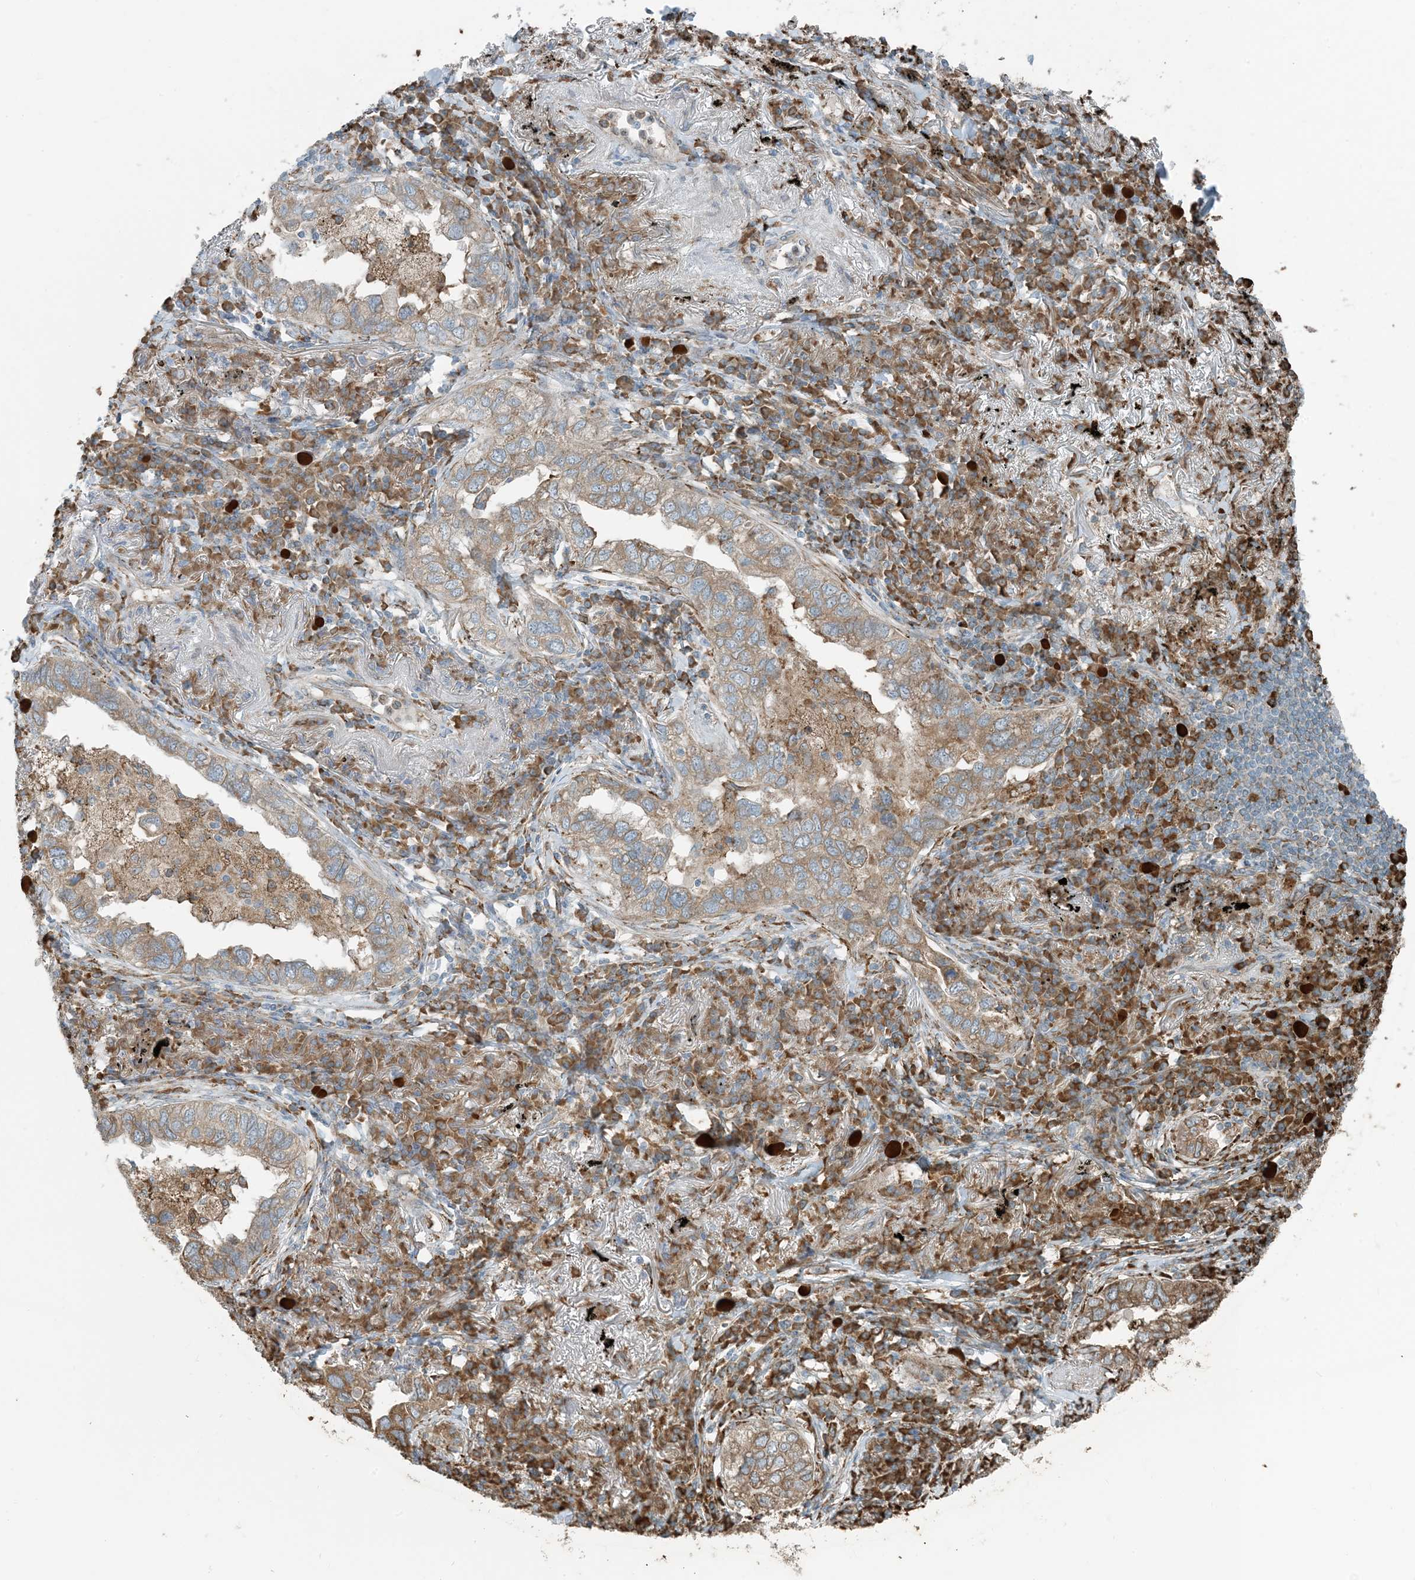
{"staining": {"intensity": "weak", "quantity": ">75%", "location": "cytoplasmic/membranous"}, "tissue": "lung cancer", "cell_type": "Tumor cells", "image_type": "cancer", "snomed": [{"axis": "morphology", "description": "Adenocarcinoma, NOS"}, {"axis": "topography", "description": "Lung"}], "caption": "Protein expression analysis of human lung cancer (adenocarcinoma) reveals weak cytoplasmic/membranous staining in about >75% of tumor cells. (DAB = brown stain, brightfield microscopy at high magnification).", "gene": "CERKL", "patient": {"sex": "male", "age": 65}}